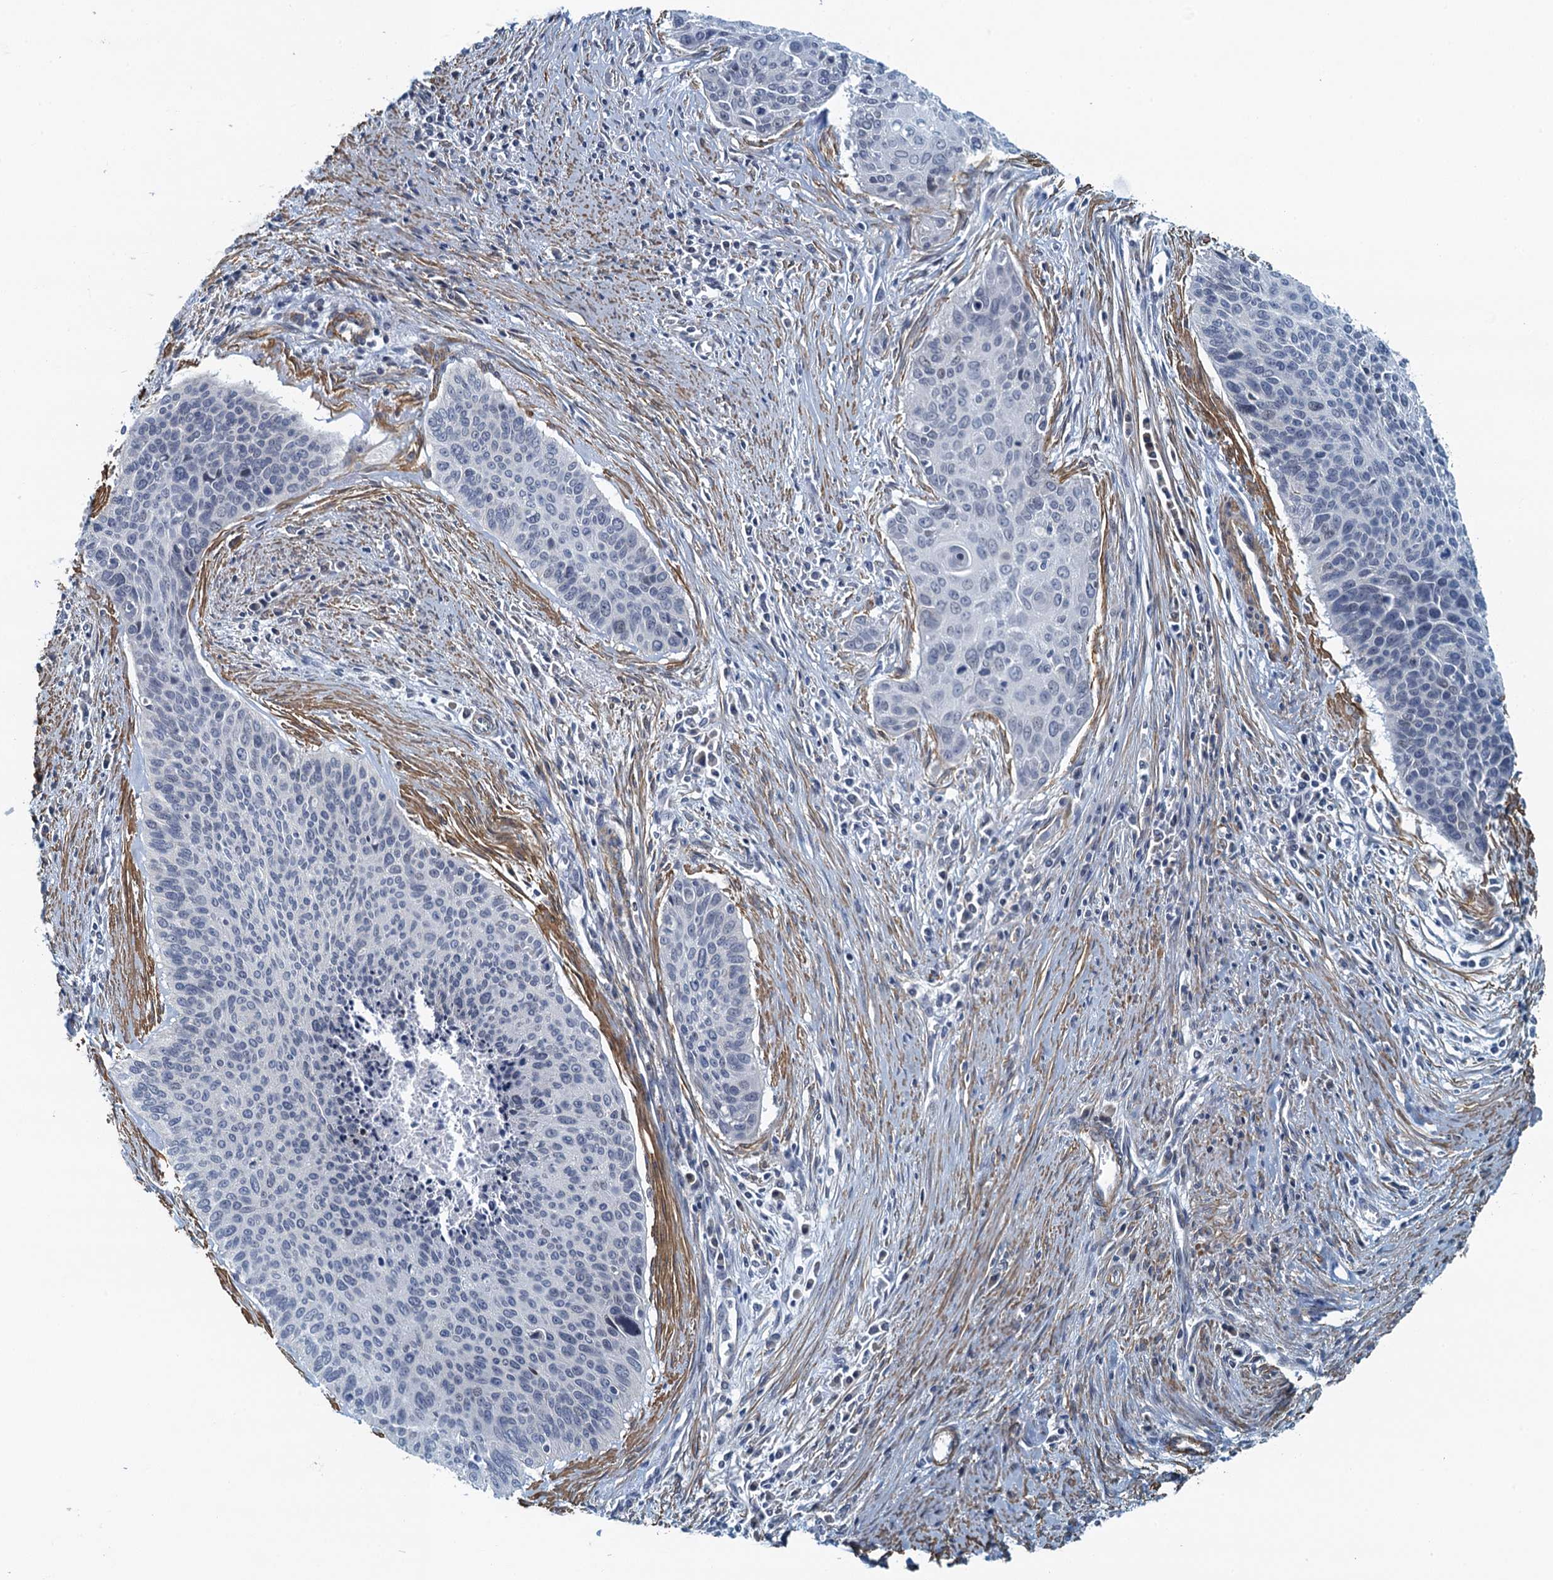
{"staining": {"intensity": "negative", "quantity": "none", "location": "none"}, "tissue": "cervical cancer", "cell_type": "Tumor cells", "image_type": "cancer", "snomed": [{"axis": "morphology", "description": "Squamous cell carcinoma, NOS"}, {"axis": "topography", "description": "Cervix"}], "caption": "A high-resolution micrograph shows IHC staining of squamous cell carcinoma (cervical), which displays no significant staining in tumor cells.", "gene": "ALG2", "patient": {"sex": "female", "age": 55}}